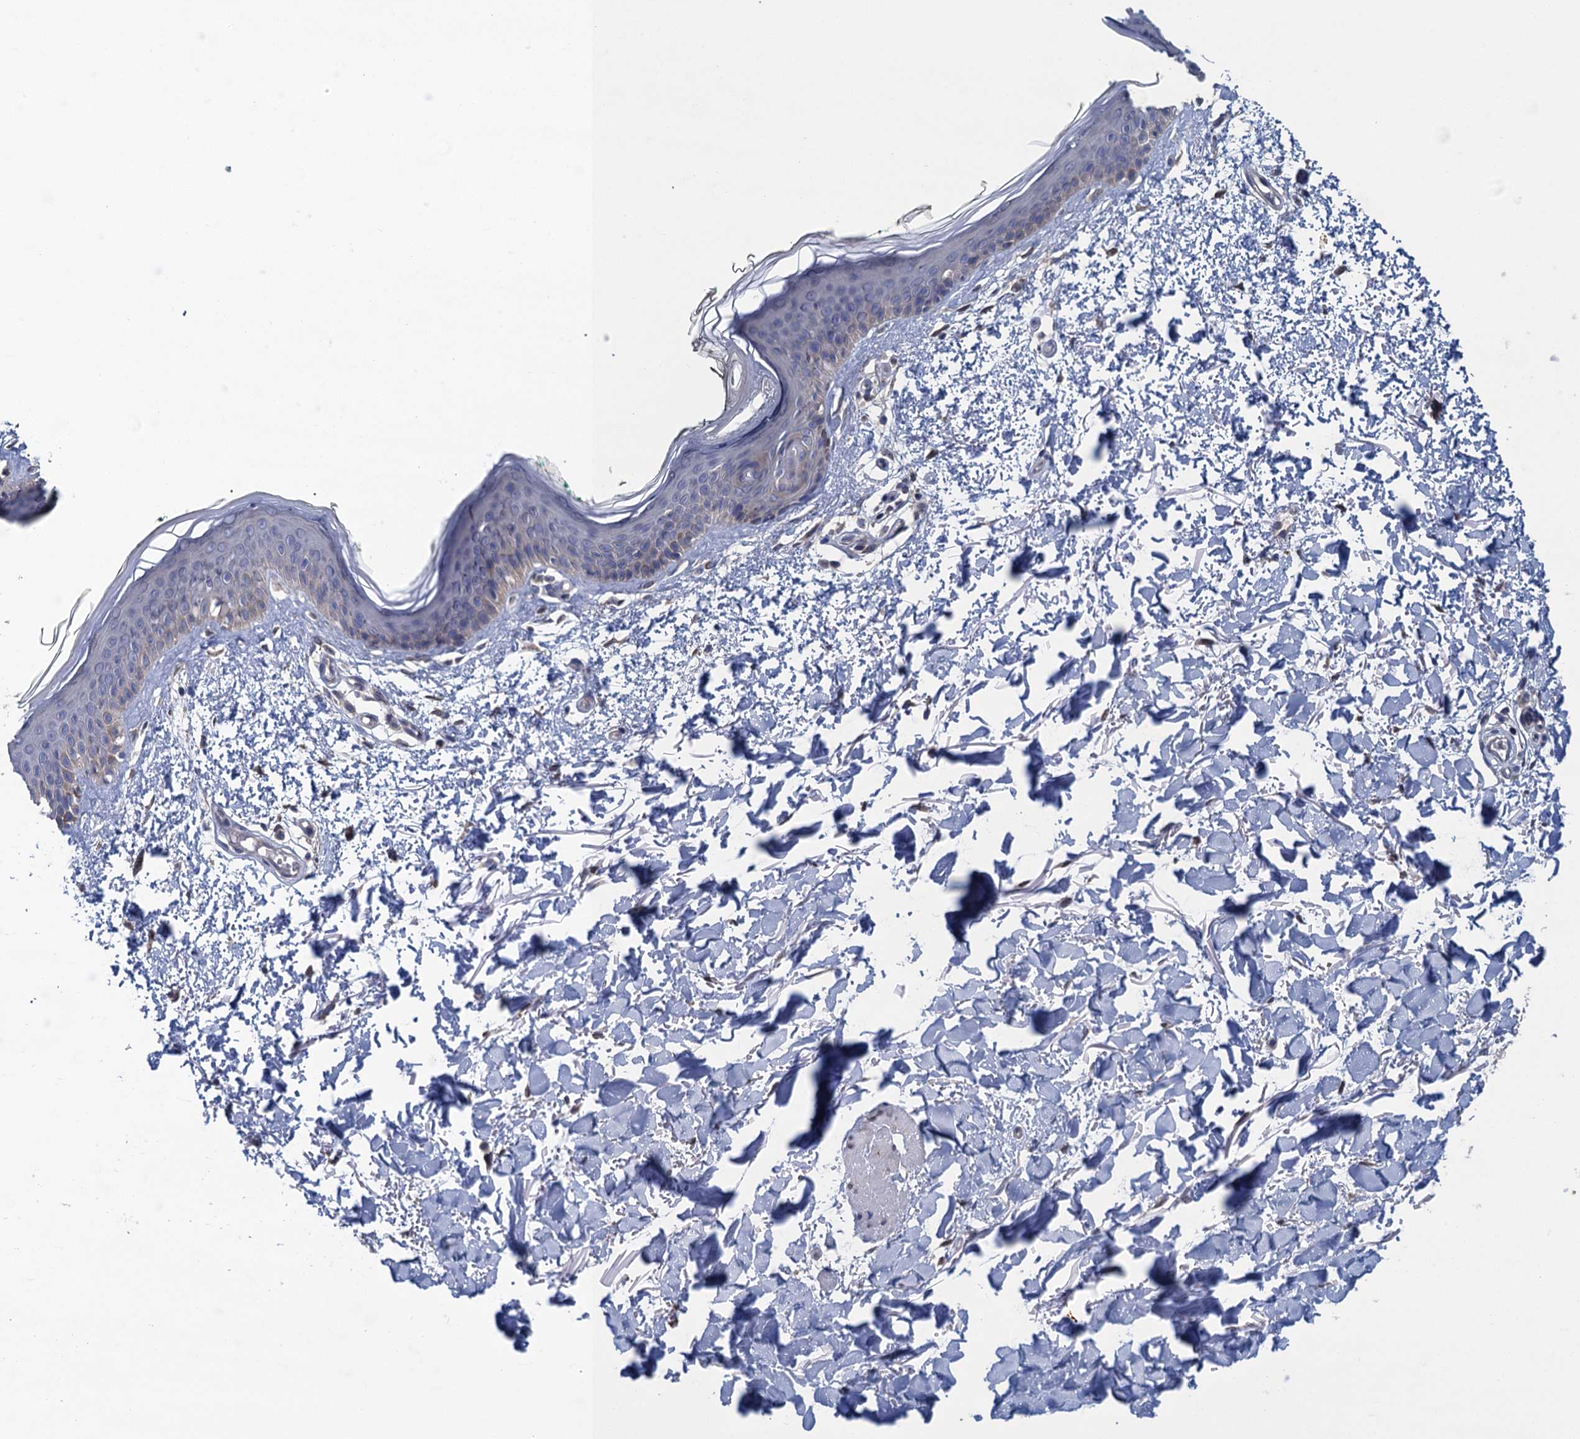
{"staining": {"intensity": "negative", "quantity": "none", "location": "none"}, "tissue": "skin", "cell_type": "Fibroblasts", "image_type": "normal", "snomed": [{"axis": "morphology", "description": "Normal tissue, NOS"}, {"axis": "topography", "description": "Skin"}], "caption": "This micrograph is of benign skin stained with immunohistochemistry to label a protein in brown with the nuclei are counter-stained blue. There is no positivity in fibroblasts.", "gene": "CTU2", "patient": {"sex": "male", "age": 62}}